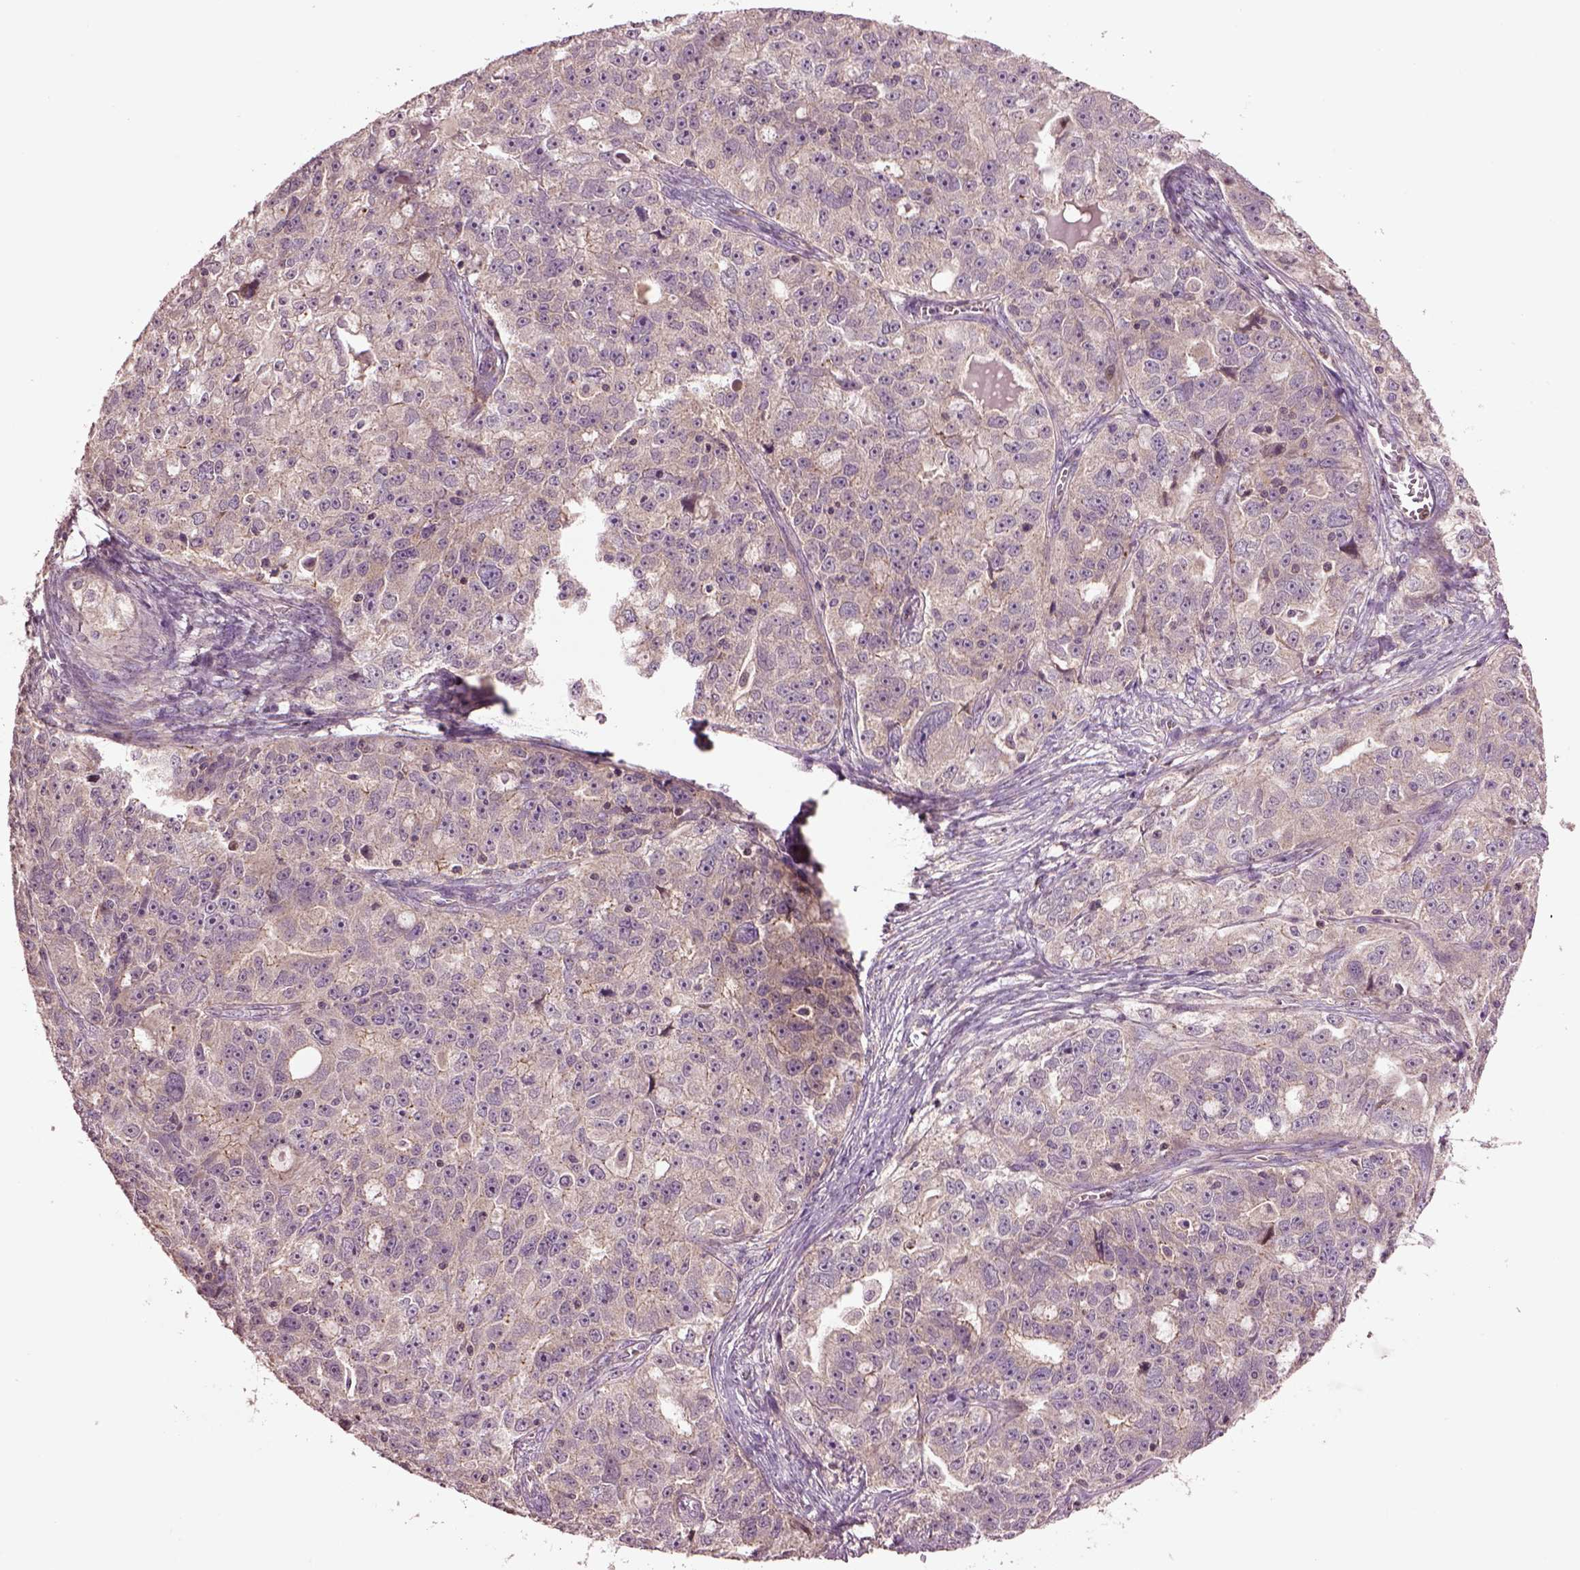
{"staining": {"intensity": "negative", "quantity": "none", "location": "none"}, "tissue": "ovarian cancer", "cell_type": "Tumor cells", "image_type": "cancer", "snomed": [{"axis": "morphology", "description": "Cystadenocarcinoma, serous, NOS"}, {"axis": "topography", "description": "Ovary"}], "caption": "This micrograph is of serous cystadenocarcinoma (ovarian) stained with immunohistochemistry to label a protein in brown with the nuclei are counter-stained blue. There is no positivity in tumor cells. (Brightfield microscopy of DAB (3,3'-diaminobenzidine) immunohistochemistry (IHC) at high magnification).", "gene": "MTHFS", "patient": {"sex": "female", "age": 51}}